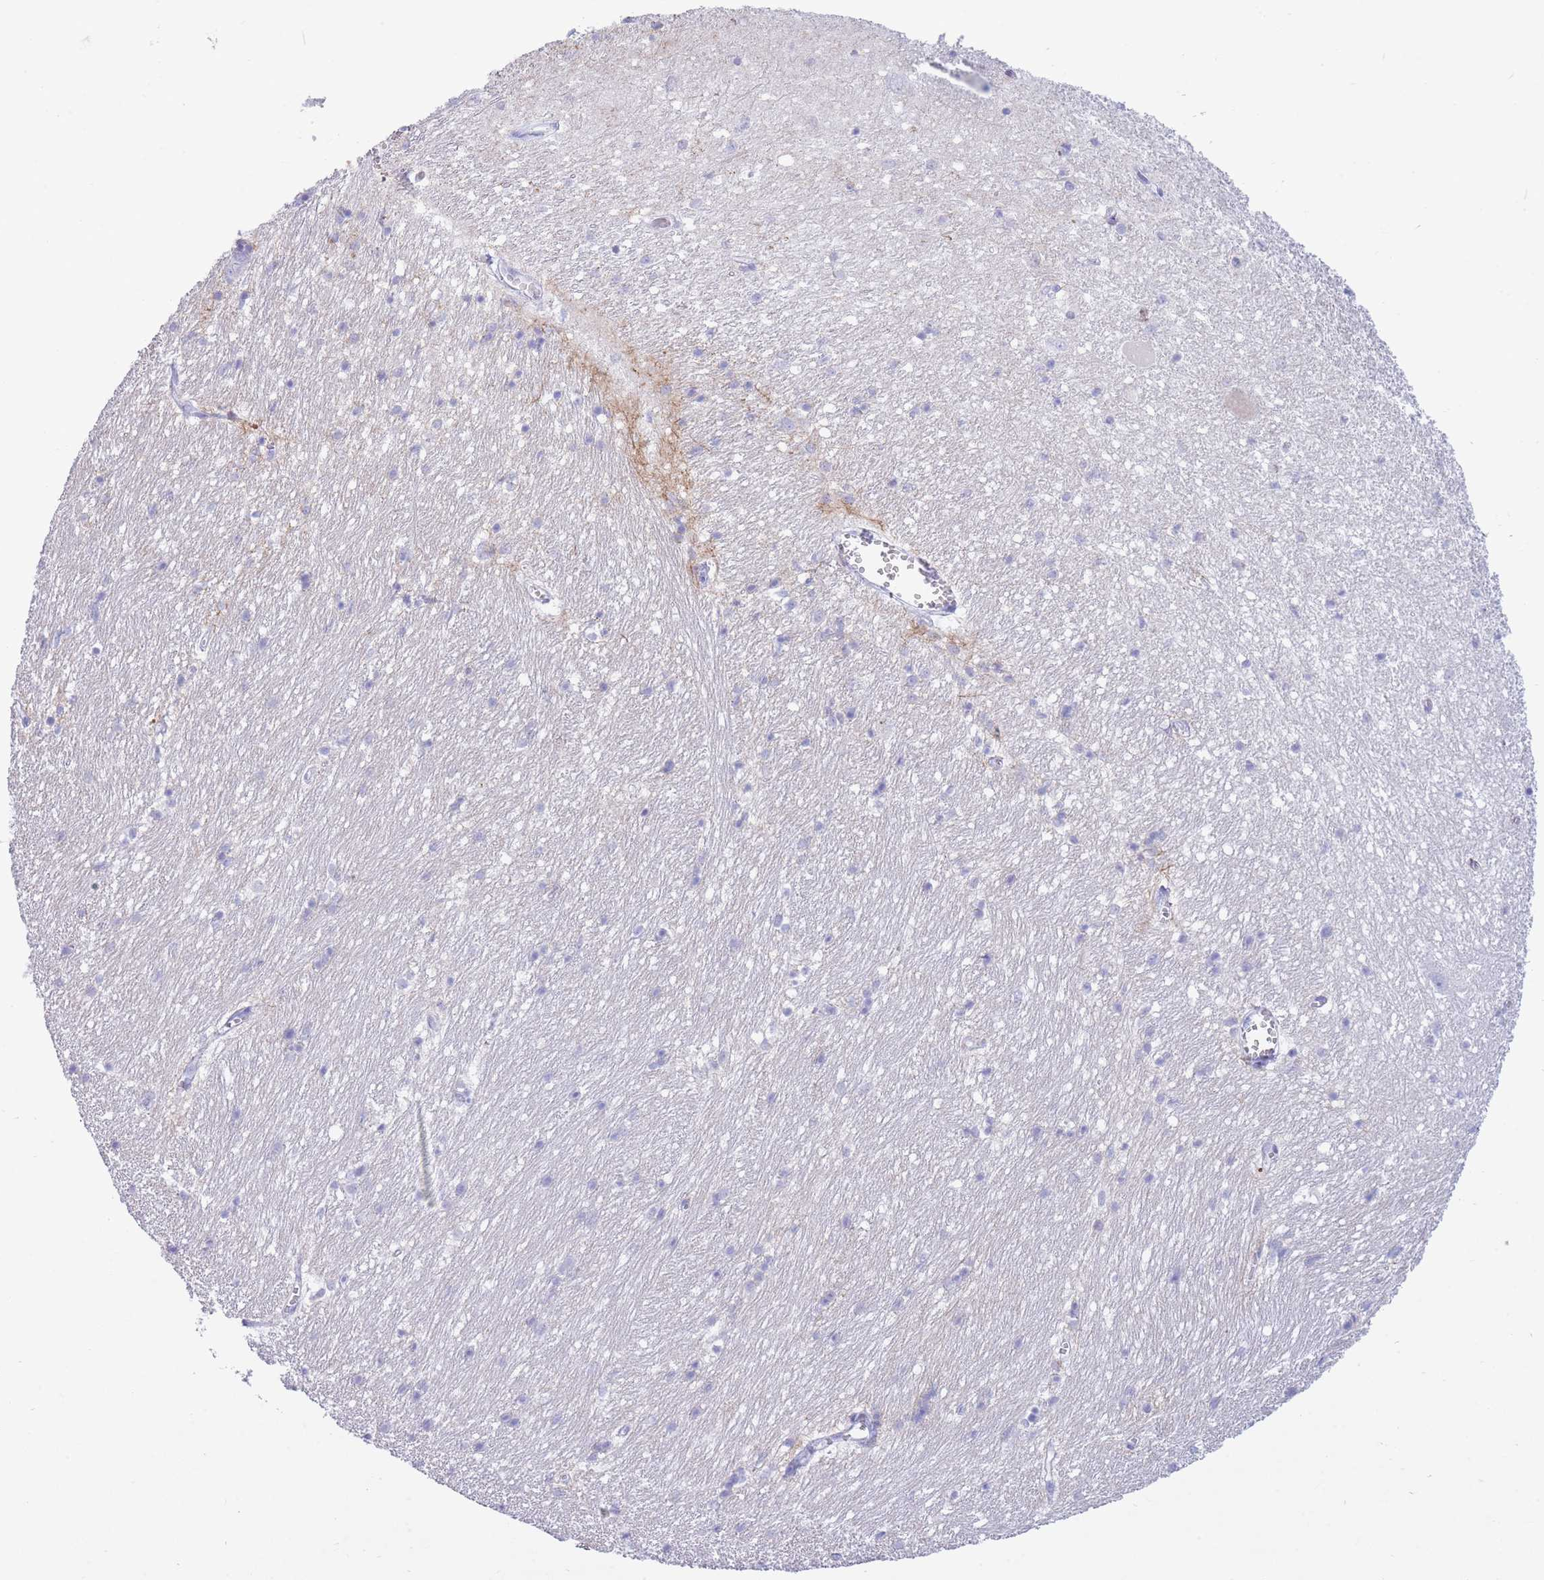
{"staining": {"intensity": "negative", "quantity": "none", "location": "none"}, "tissue": "hippocampus", "cell_type": "Glial cells", "image_type": "normal", "snomed": [{"axis": "morphology", "description": "Normal tissue, NOS"}, {"axis": "topography", "description": "Hippocampus"}], "caption": "IHC photomicrograph of unremarkable hippocampus: hippocampus stained with DAB (3,3'-diaminobenzidine) shows no significant protein positivity in glial cells.", "gene": "VWA8", "patient": {"sex": "female", "age": 64}}